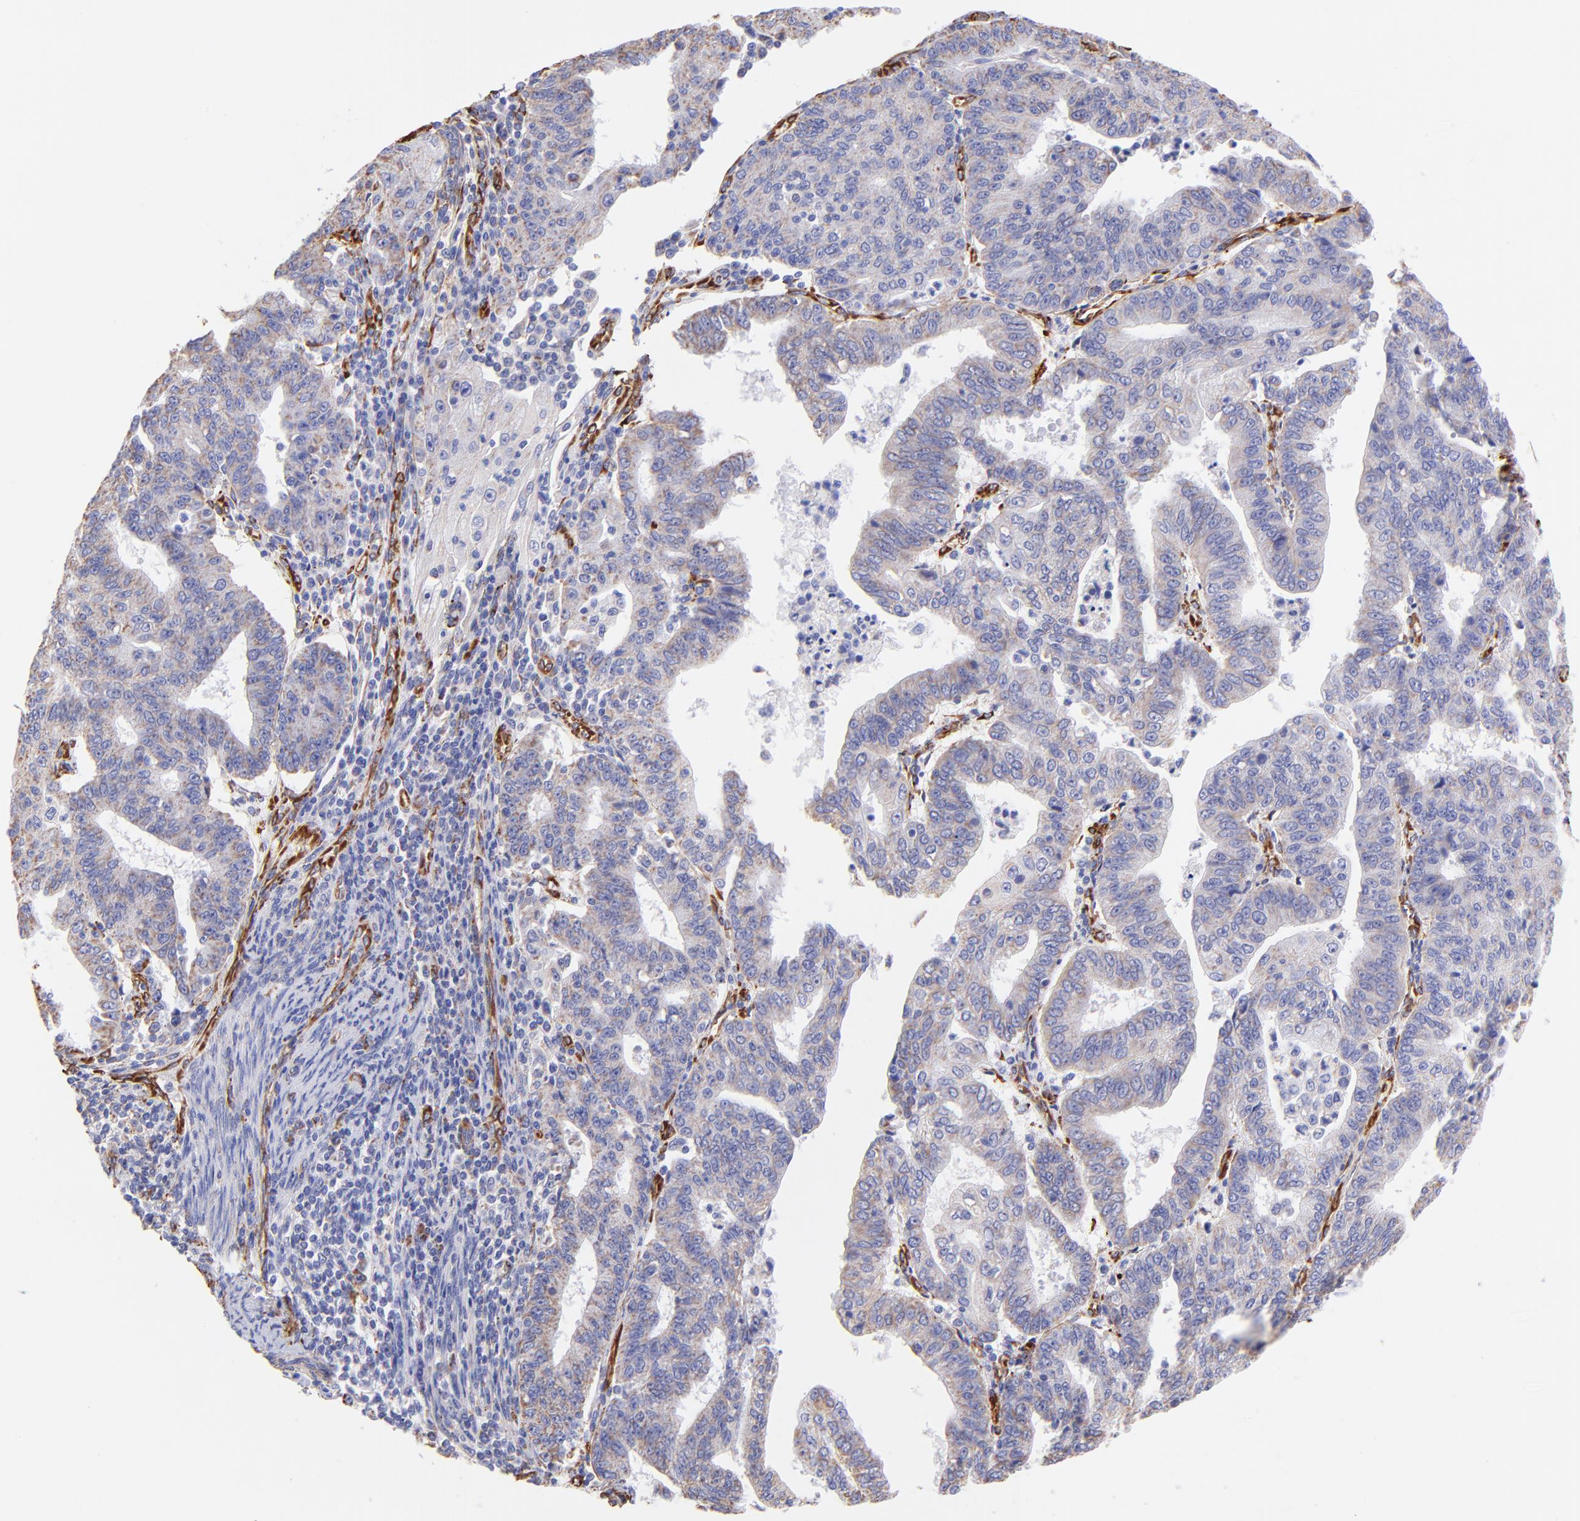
{"staining": {"intensity": "weak", "quantity": ">75%", "location": "cytoplasmic/membranous"}, "tissue": "endometrial cancer", "cell_type": "Tumor cells", "image_type": "cancer", "snomed": [{"axis": "morphology", "description": "Adenocarcinoma, NOS"}, {"axis": "topography", "description": "Endometrium"}], "caption": "Protein staining demonstrates weak cytoplasmic/membranous expression in about >75% of tumor cells in endometrial adenocarcinoma. (DAB = brown stain, brightfield microscopy at high magnification).", "gene": "SPARC", "patient": {"sex": "female", "age": 56}}